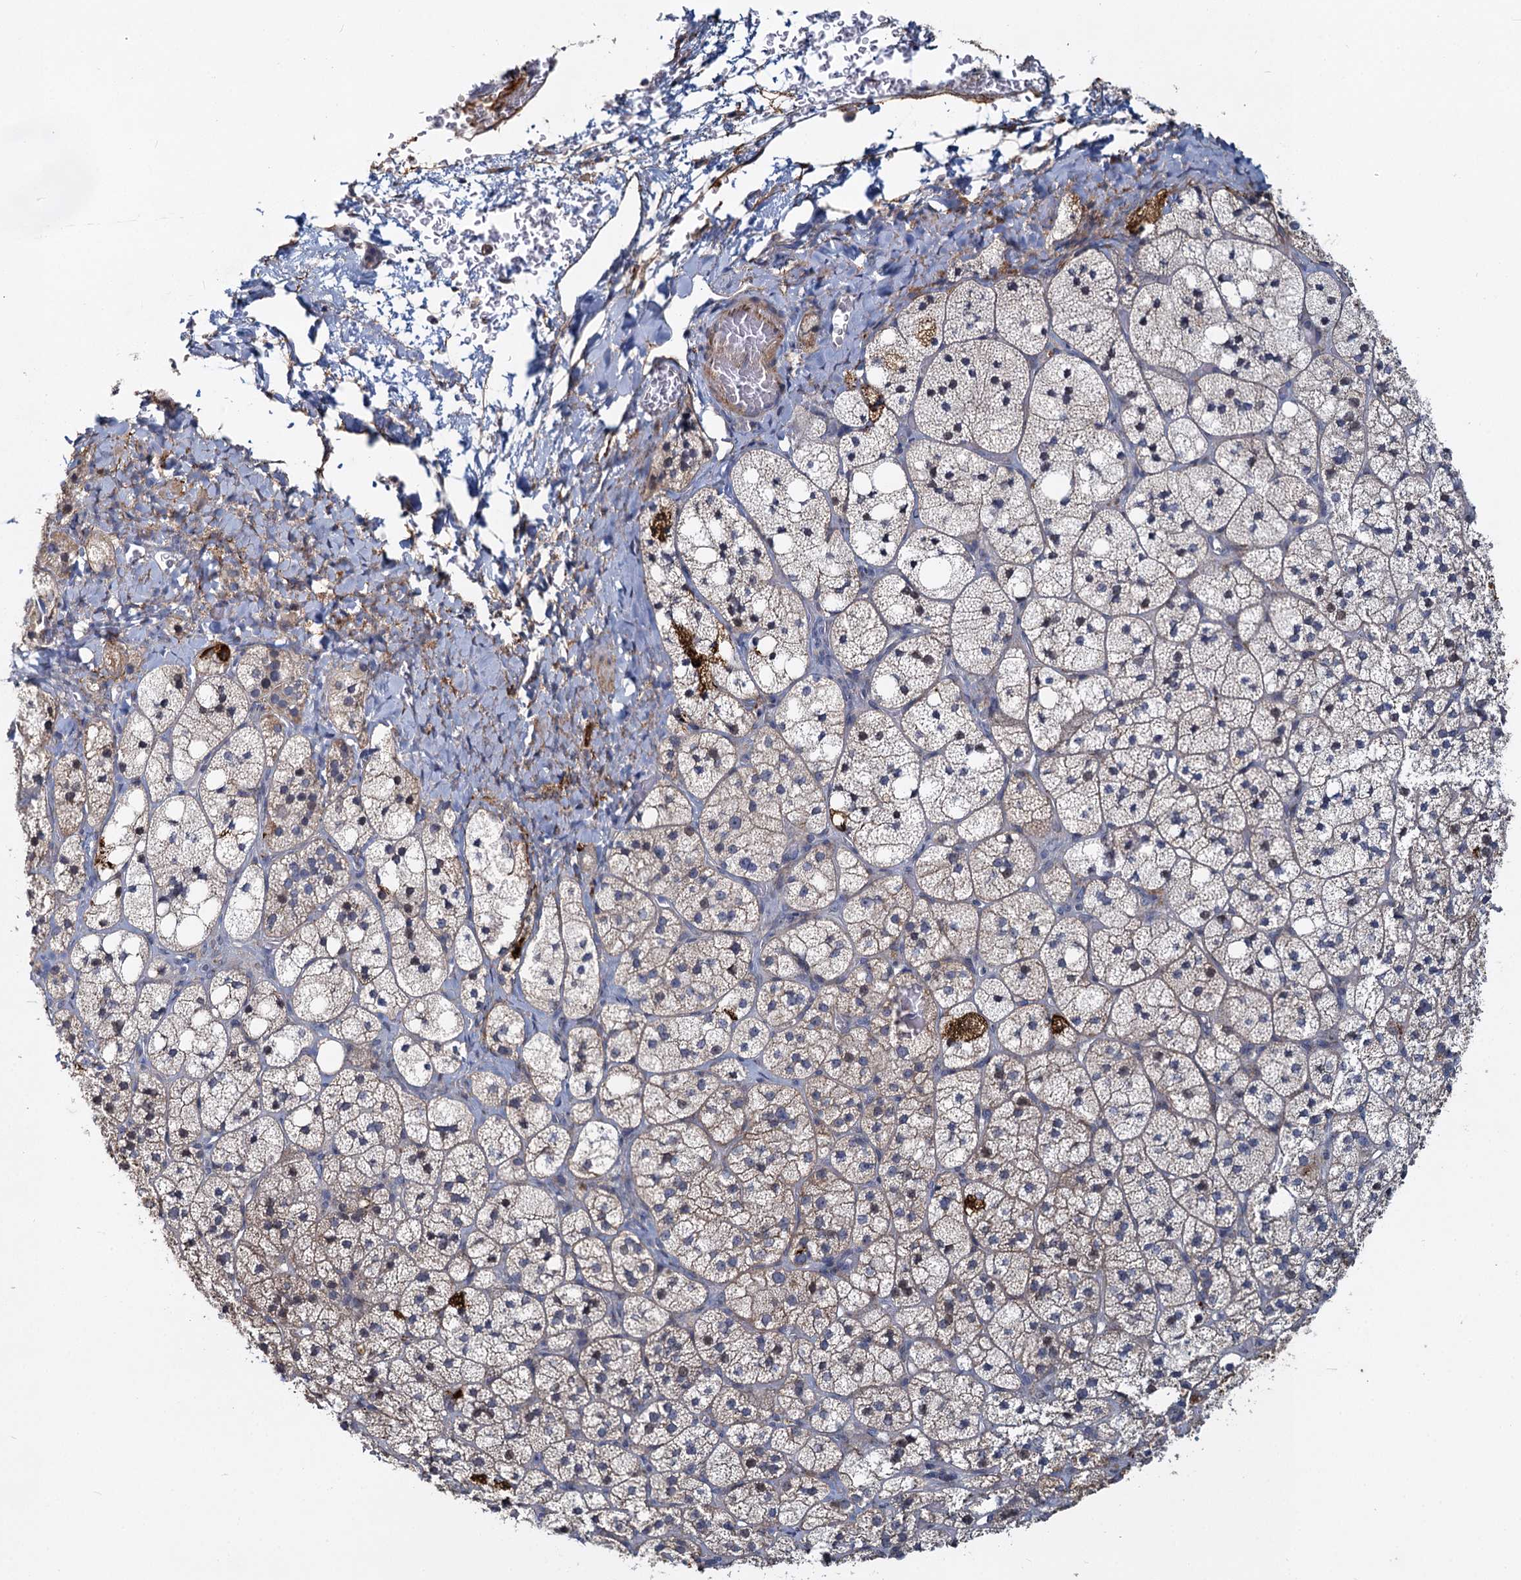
{"staining": {"intensity": "moderate", "quantity": "25%-75%", "location": "cytoplasmic/membranous"}, "tissue": "adrenal gland", "cell_type": "Glandular cells", "image_type": "normal", "snomed": [{"axis": "morphology", "description": "Normal tissue, NOS"}, {"axis": "topography", "description": "Adrenal gland"}], "caption": "A micrograph showing moderate cytoplasmic/membranous staining in approximately 25%-75% of glandular cells in unremarkable adrenal gland, as visualized by brown immunohistochemical staining.", "gene": "DCUN1D2", "patient": {"sex": "male", "age": 61}}